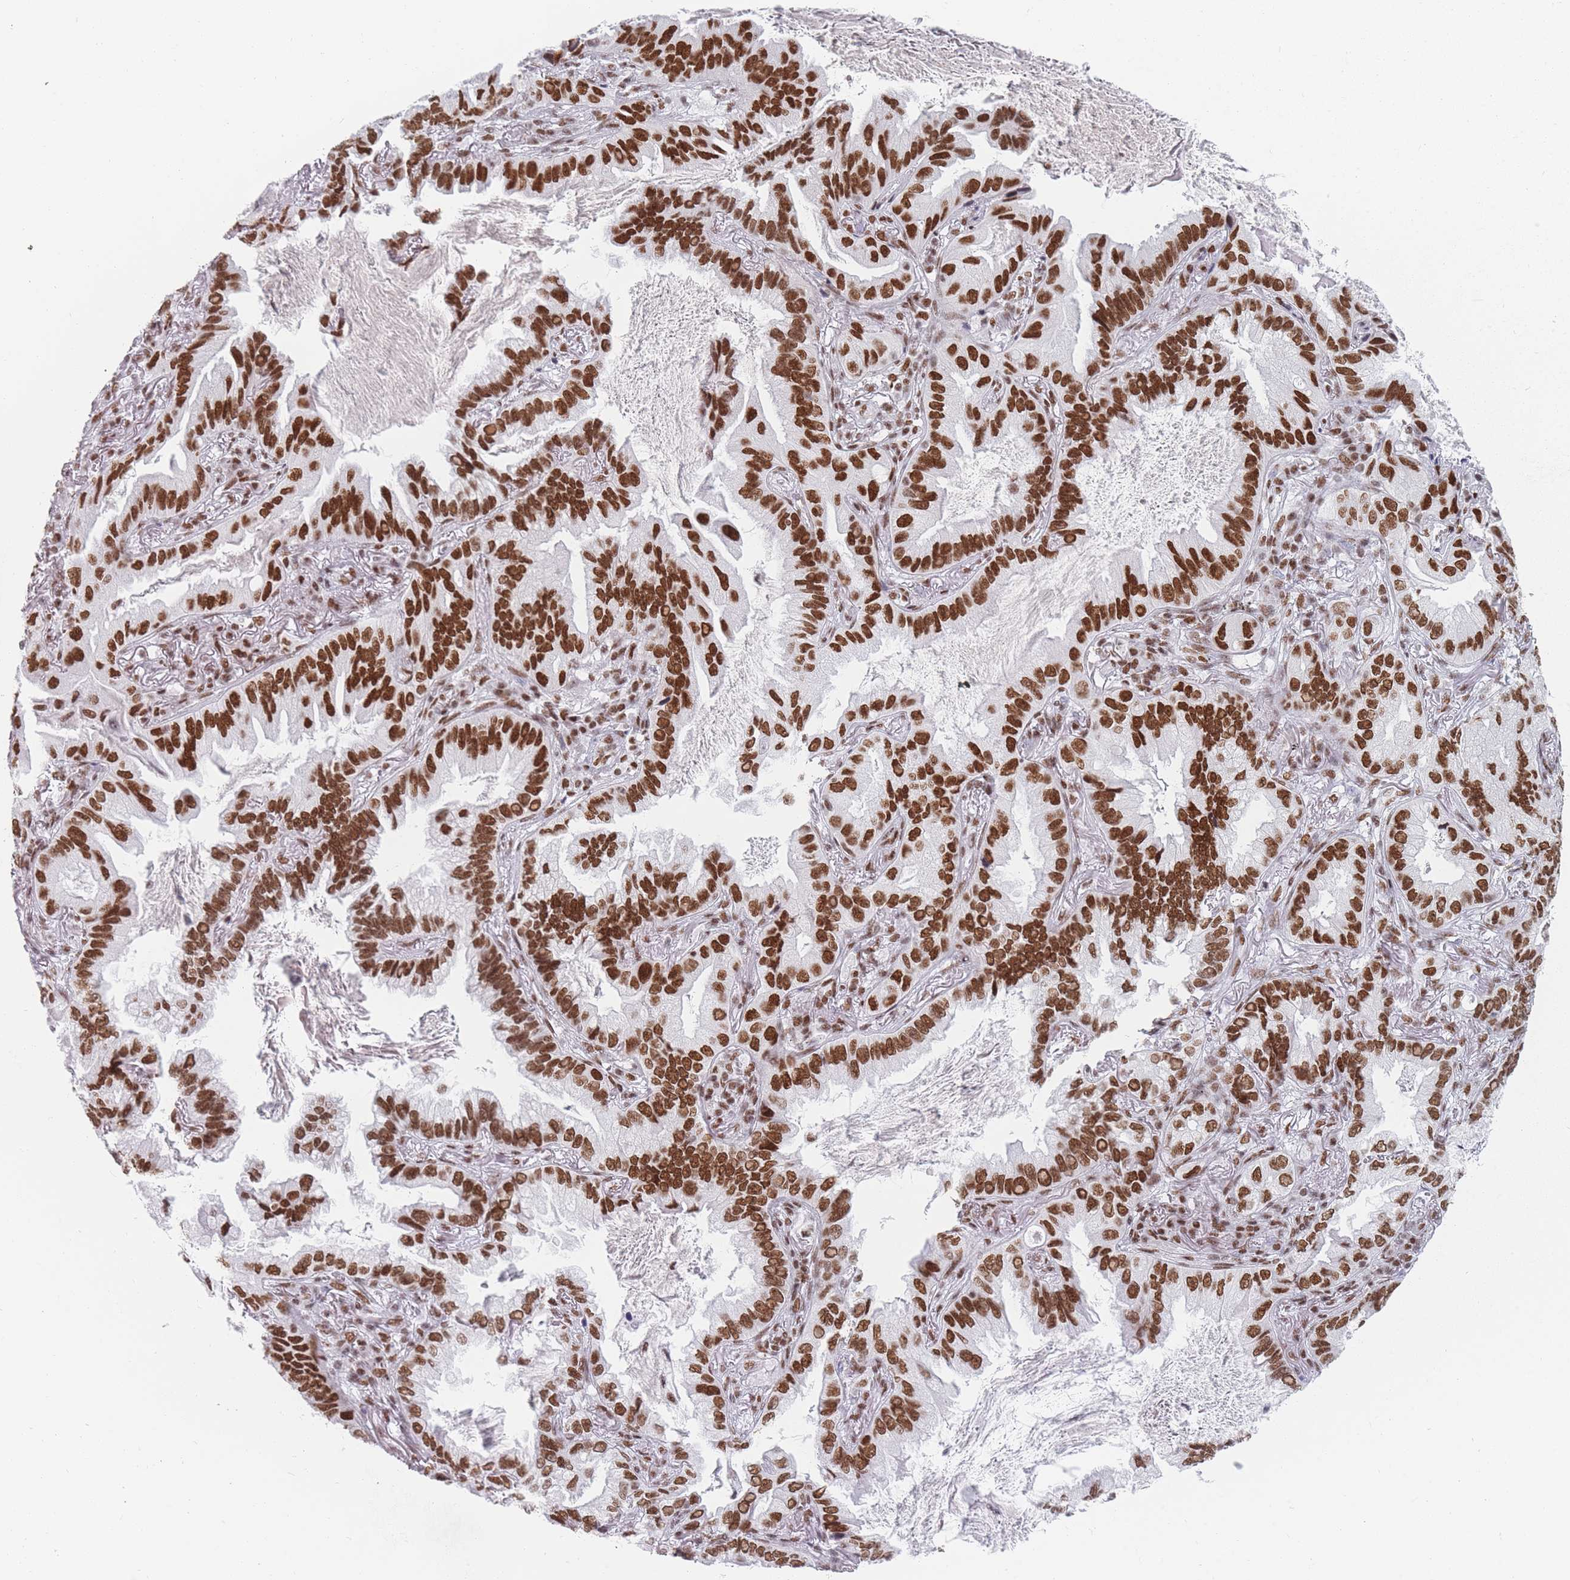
{"staining": {"intensity": "strong", "quantity": ">75%", "location": "nuclear"}, "tissue": "lung cancer", "cell_type": "Tumor cells", "image_type": "cancer", "snomed": [{"axis": "morphology", "description": "Adenocarcinoma, NOS"}, {"axis": "topography", "description": "Lung"}], "caption": "Lung cancer stained with immunohistochemistry (IHC) shows strong nuclear expression in about >75% of tumor cells.", "gene": "SAFB2", "patient": {"sex": "female", "age": 69}}